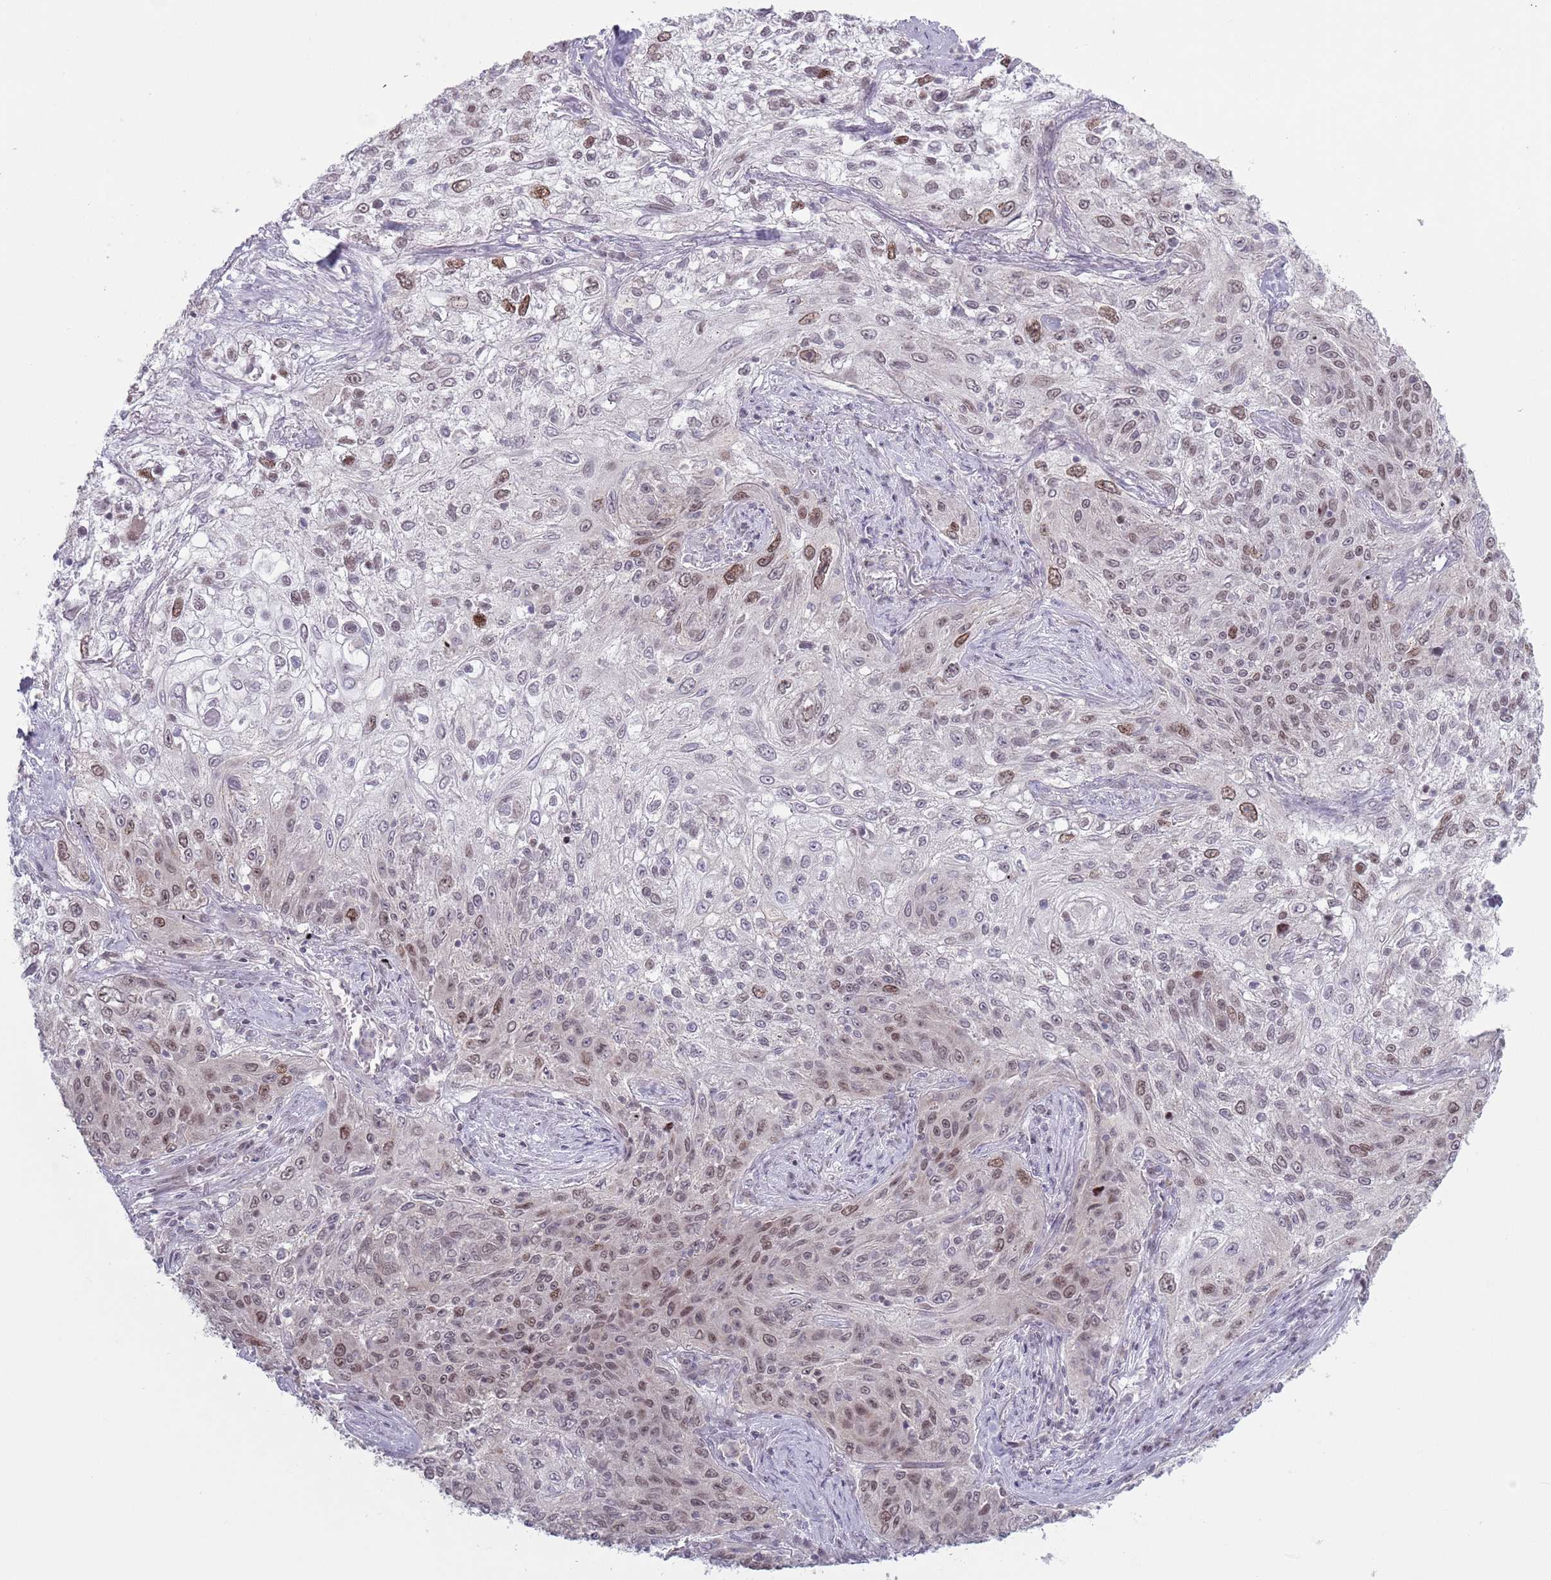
{"staining": {"intensity": "moderate", "quantity": "25%-75%", "location": "nuclear"}, "tissue": "lung cancer", "cell_type": "Tumor cells", "image_type": "cancer", "snomed": [{"axis": "morphology", "description": "Squamous cell carcinoma, NOS"}, {"axis": "topography", "description": "Lung"}], "caption": "IHC photomicrograph of human lung cancer (squamous cell carcinoma) stained for a protein (brown), which exhibits medium levels of moderate nuclear expression in about 25%-75% of tumor cells.", "gene": "MRPL34", "patient": {"sex": "female", "age": 69}}